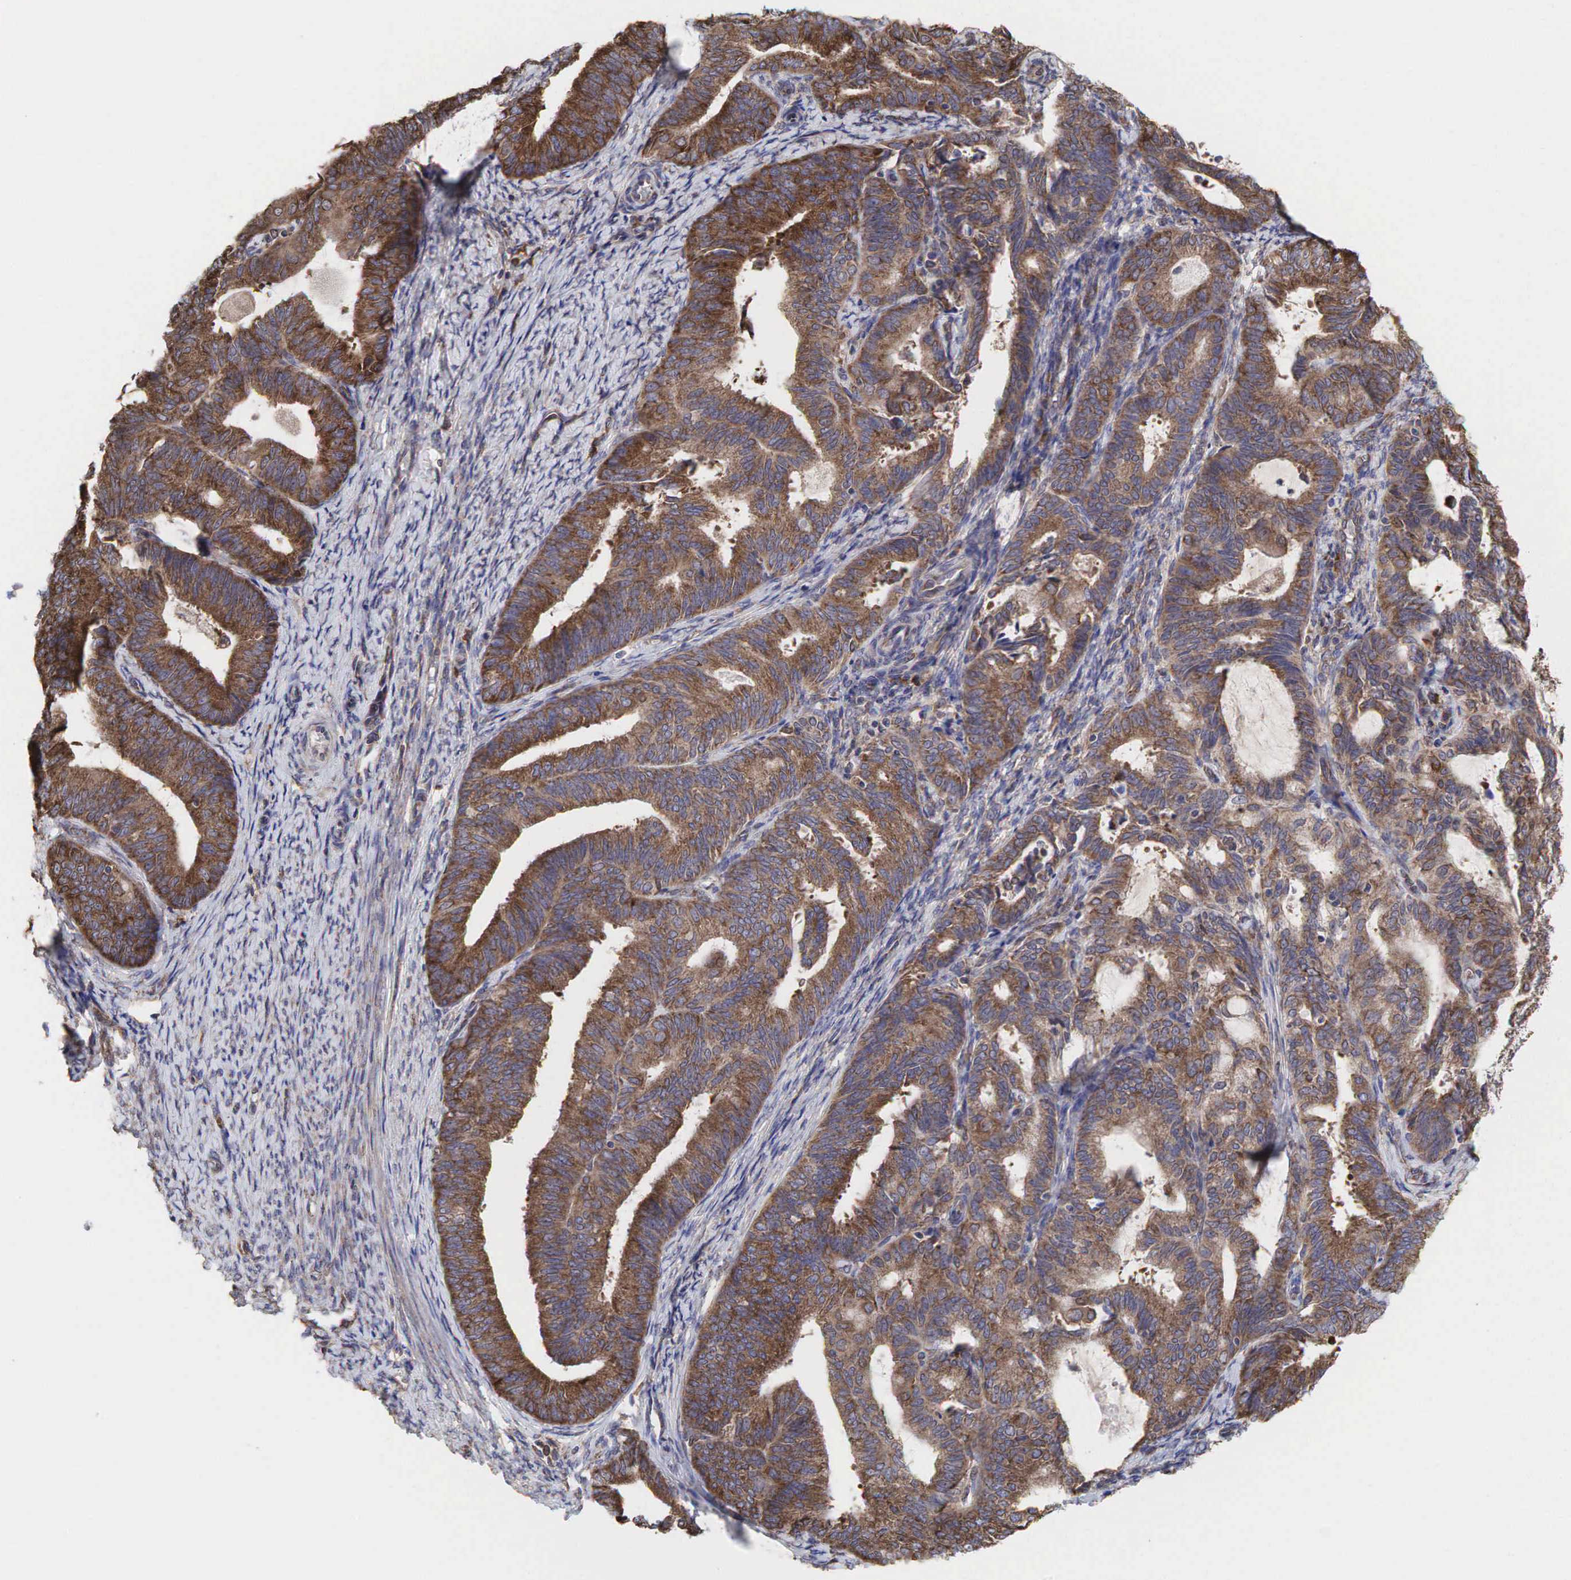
{"staining": {"intensity": "moderate", "quantity": ">75%", "location": "cytoplasmic/membranous"}, "tissue": "endometrial cancer", "cell_type": "Tumor cells", "image_type": "cancer", "snomed": [{"axis": "morphology", "description": "Adenocarcinoma, NOS"}, {"axis": "topography", "description": "Endometrium"}], "caption": "Human endometrial adenocarcinoma stained for a protein (brown) shows moderate cytoplasmic/membranous positive positivity in about >75% of tumor cells.", "gene": "PABPC5", "patient": {"sex": "female", "age": 63}}